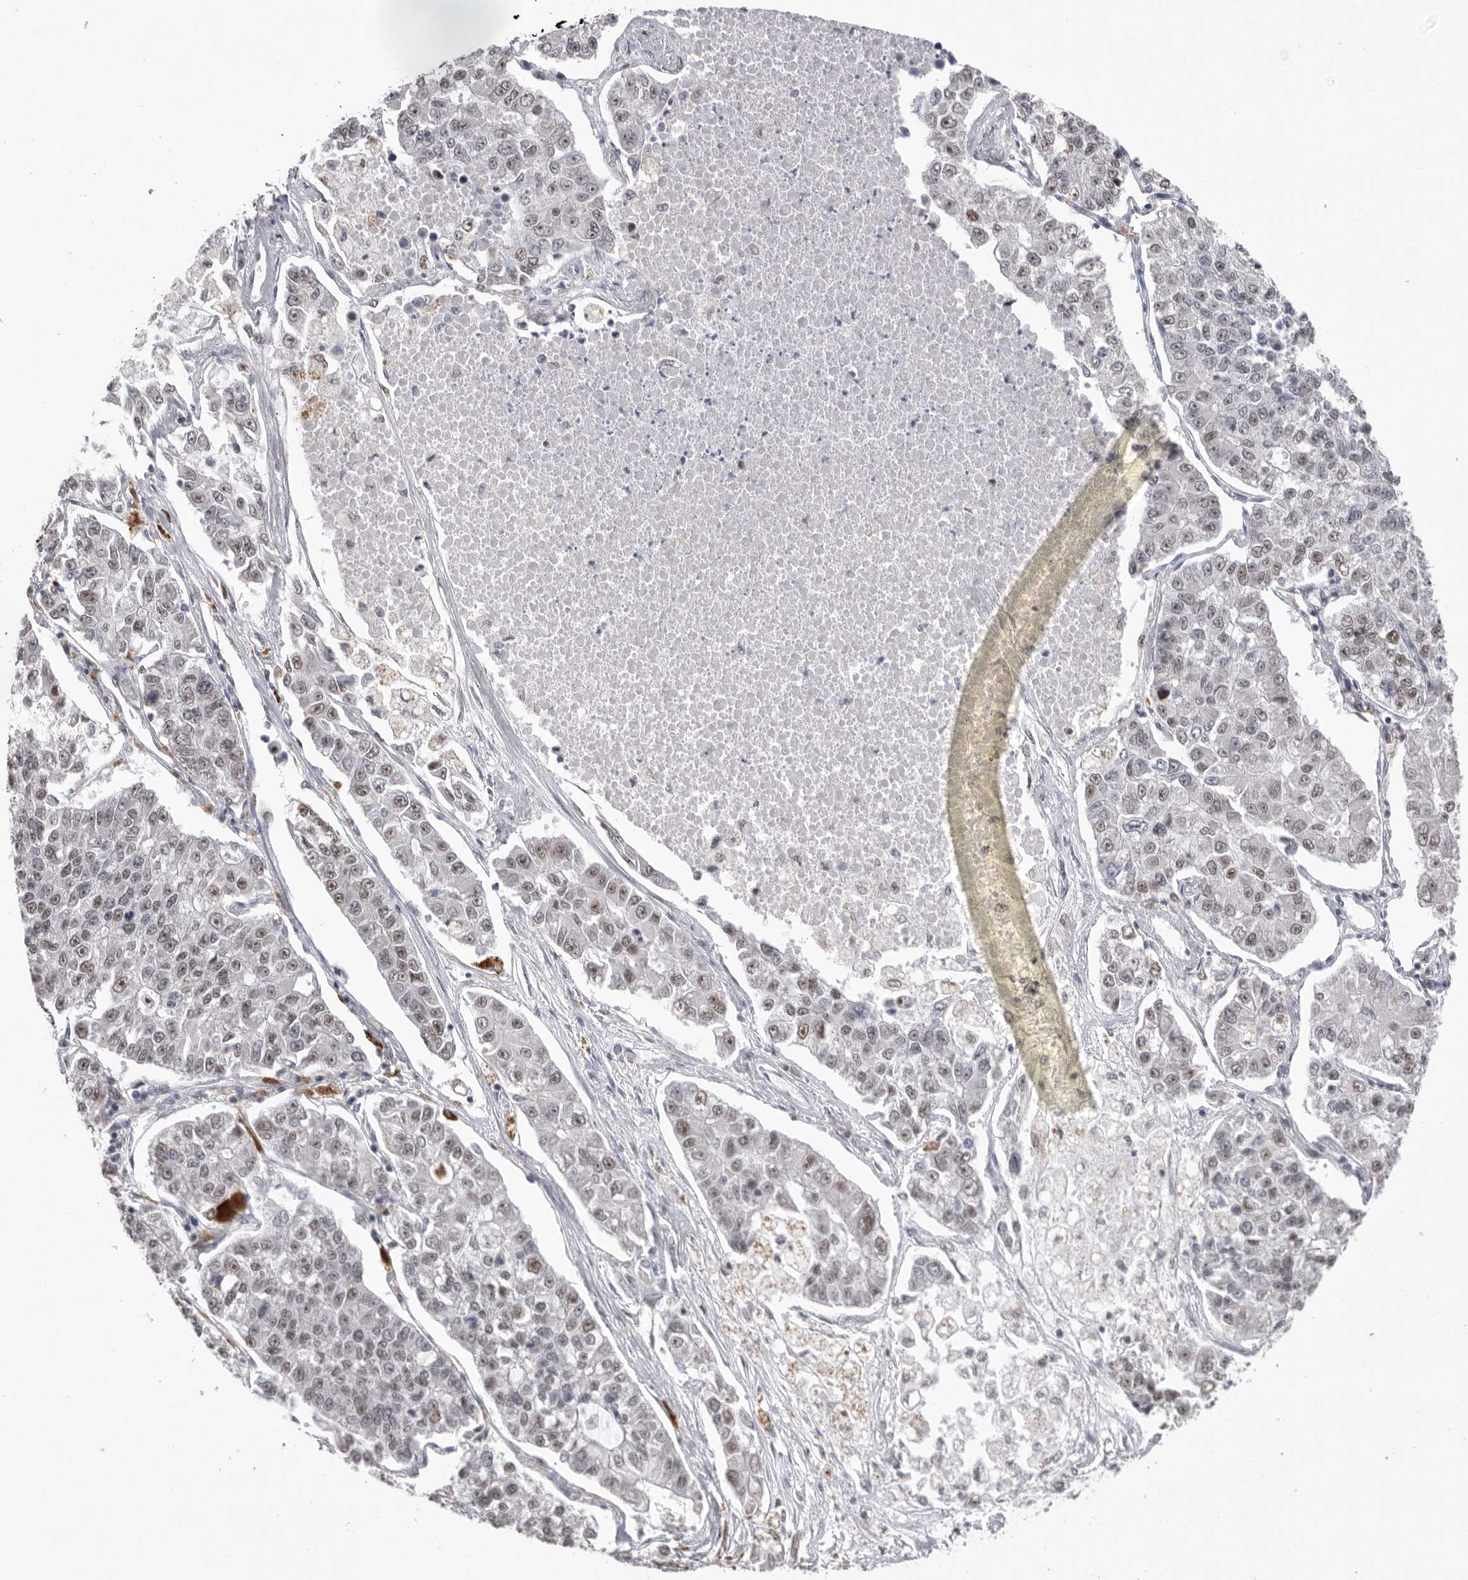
{"staining": {"intensity": "moderate", "quantity": "25%-75%", "location": "nuclear"}, "tissue": "lung cancer", "cell_type": "Tumor cells", "image_type": "cancer", "snomed": [{"axis": "morphology", "description": "Adenocarcinoma, NOS"}, {"axis": "topography", "description": "Lung"}], "caption": "Immunohistochemical staining of lung adenocarcinoma displays medium levels of moderate nuclear expression in approximately 25%-75% of tumor cells. Using DAB (3,3'-diaminobenzidine) (brown) and hematoxylin (blue) stains, captured at high magnification using brightfield microscopy.", "gene": "BCLAF3", "patient": {"sex": "male", "age": 49}}